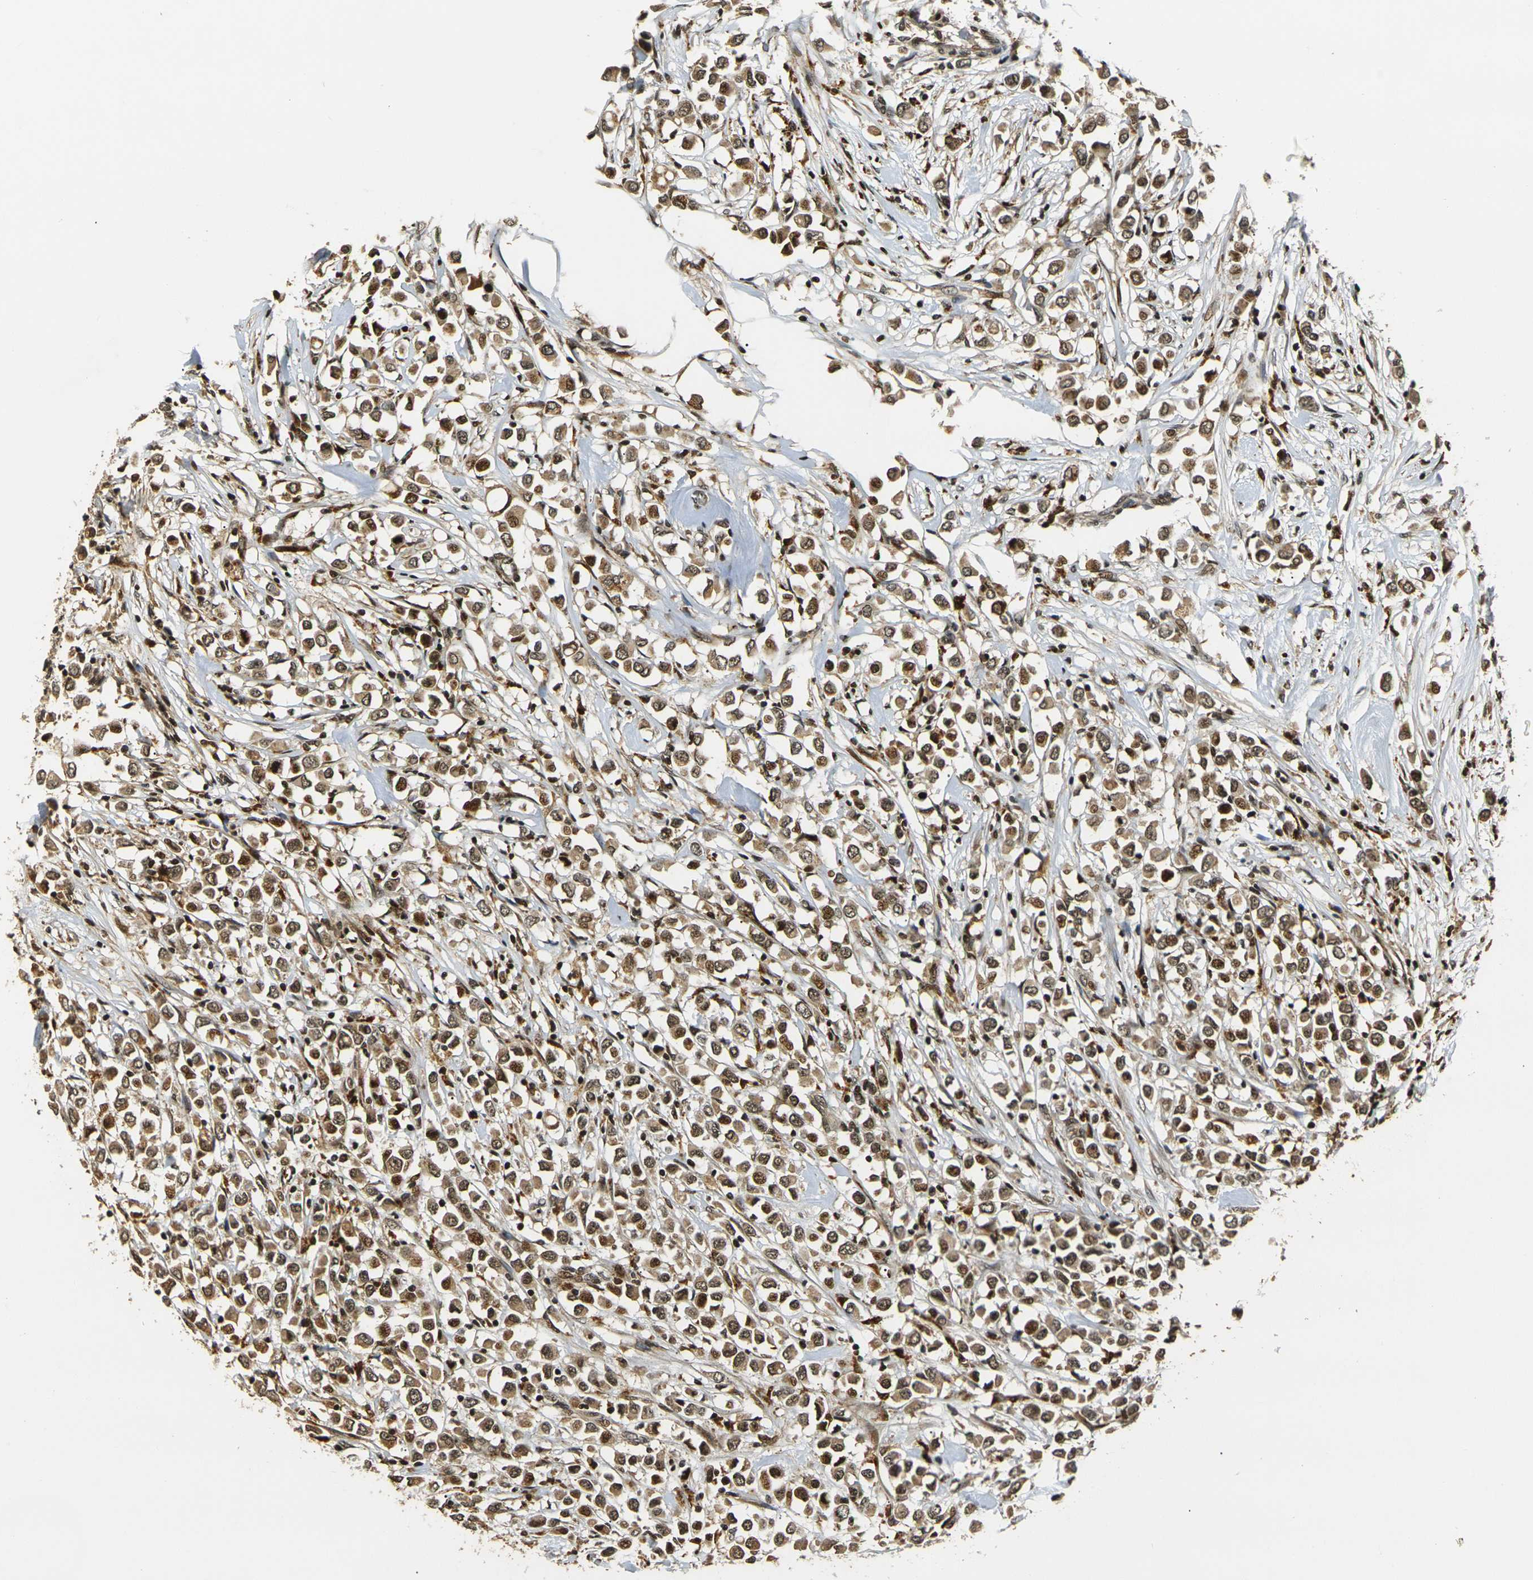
{"staining": {"intensity": "moderate", "quantity": ">75%", "location": "cytoplasmic/membranous,nuclear"}, "tissue": "breast cancer", "cell_type": "Tumor cells", "image_type": "cancer", "snomed": [{"axis": "morphology", "description": "Duct carcinoma"}, {"axis": "topography", "description": "Breast"}], "caption": "Protein expression by immunohistochemistry (IHC) reveals moderate cytoplasmic/membranous and nuclear positivity in about >75% of tumor cells in breast cancer (intraductal carcinoma).", "gene": "ACTL6A", "patient": {"sex": "female", "age": 61}}